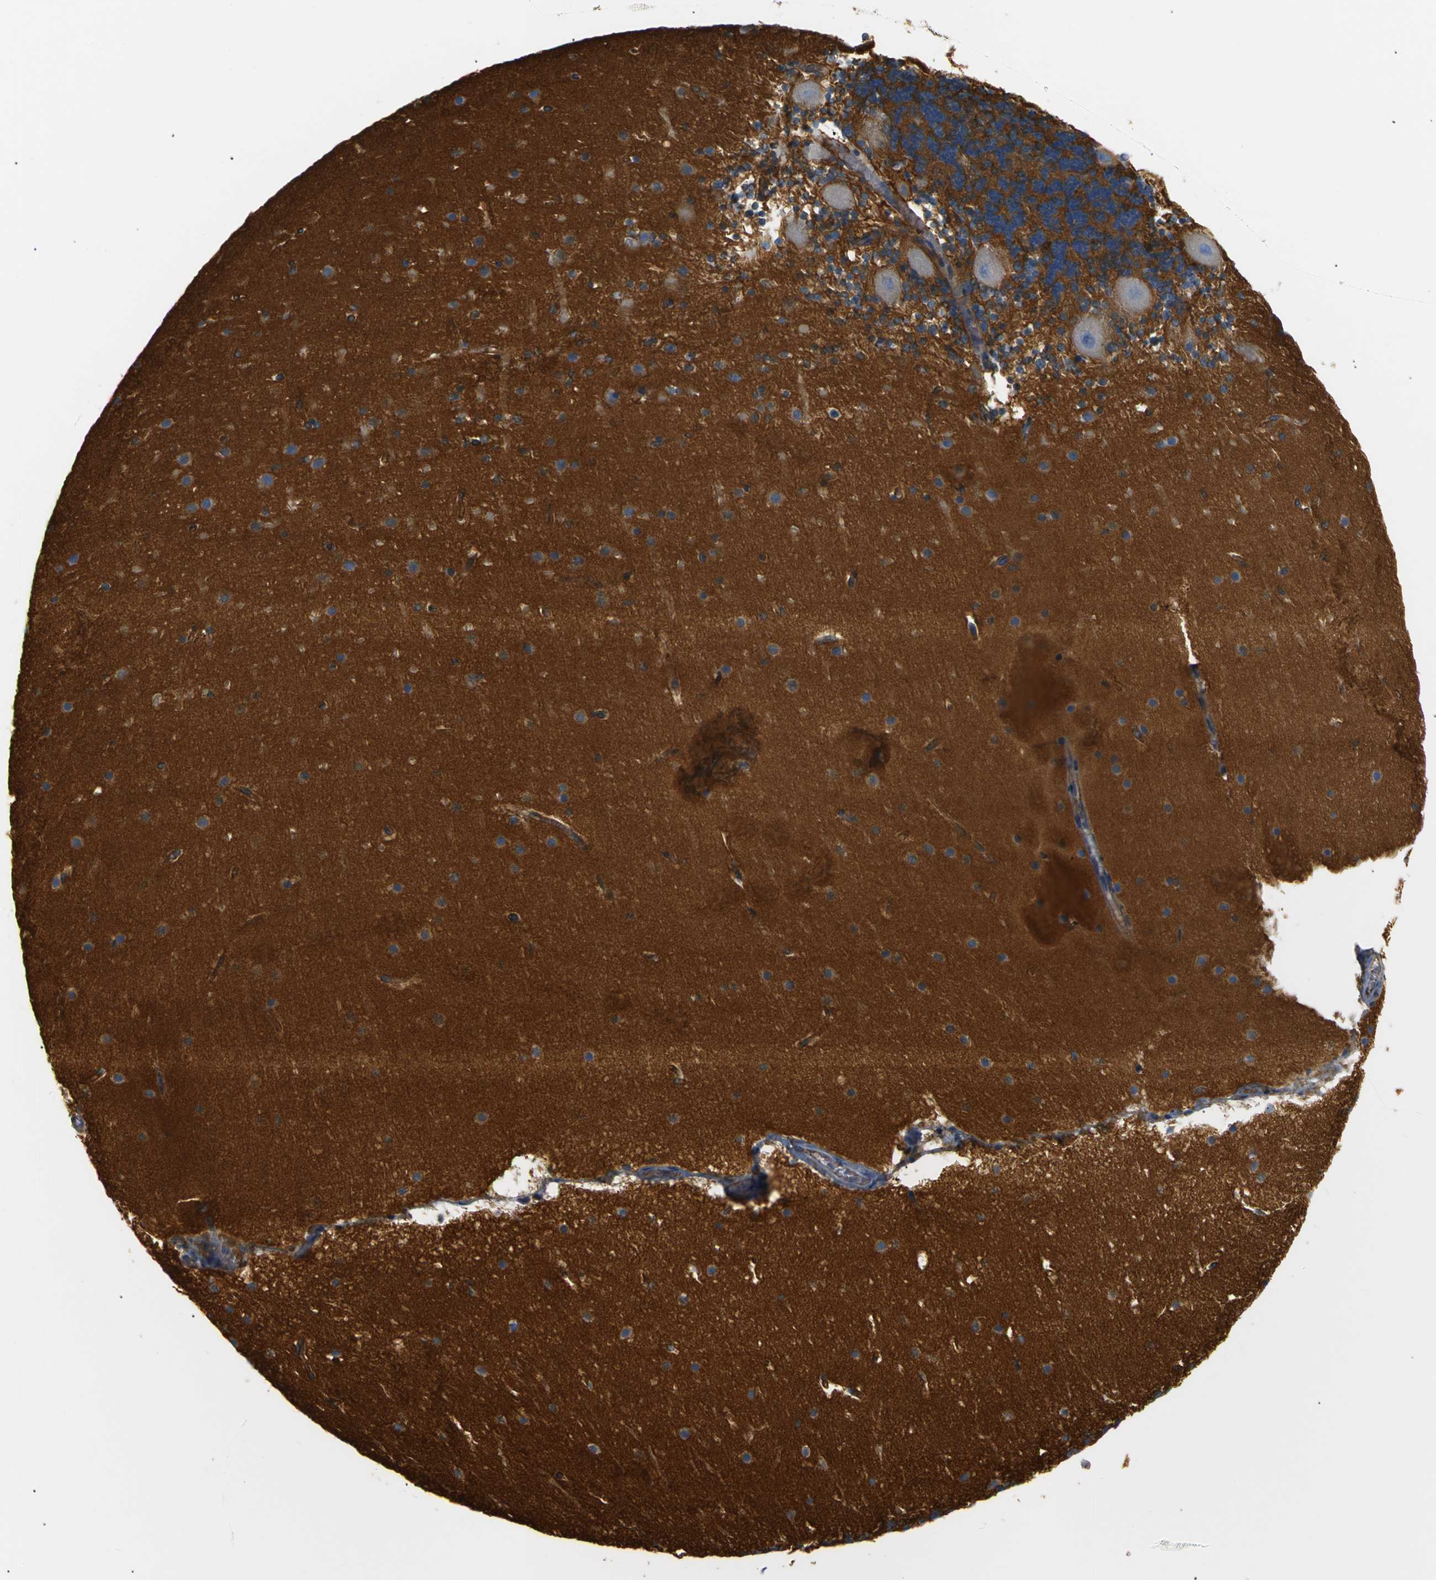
{"staining": {"intensity": "moderate", "quantity": ">75%", "location": "cytoplasmic/membranous"}, "tissue": "cerebellum", "cell_type": "Cells in granular layer", "image_type": "normal", "snomed": [{"axis": "morphology", "description": "Normal tissue, NOS"}, {"axis": "topography", "description": "Cerebellum"}], "caption": "High-power microscopy captured an immunohistochemistry photomicrograph of benign cerebellum, revealing moderate cytoplasmic/membranous expression in approximately >75% of cells in granular layer. (Stains: DAB in brown, nuclei in blue, Microscopy: brightfield microscopy at high magnification).", "gene": "SPTBN1", "patient": {"sex": "male", "age": 45}}